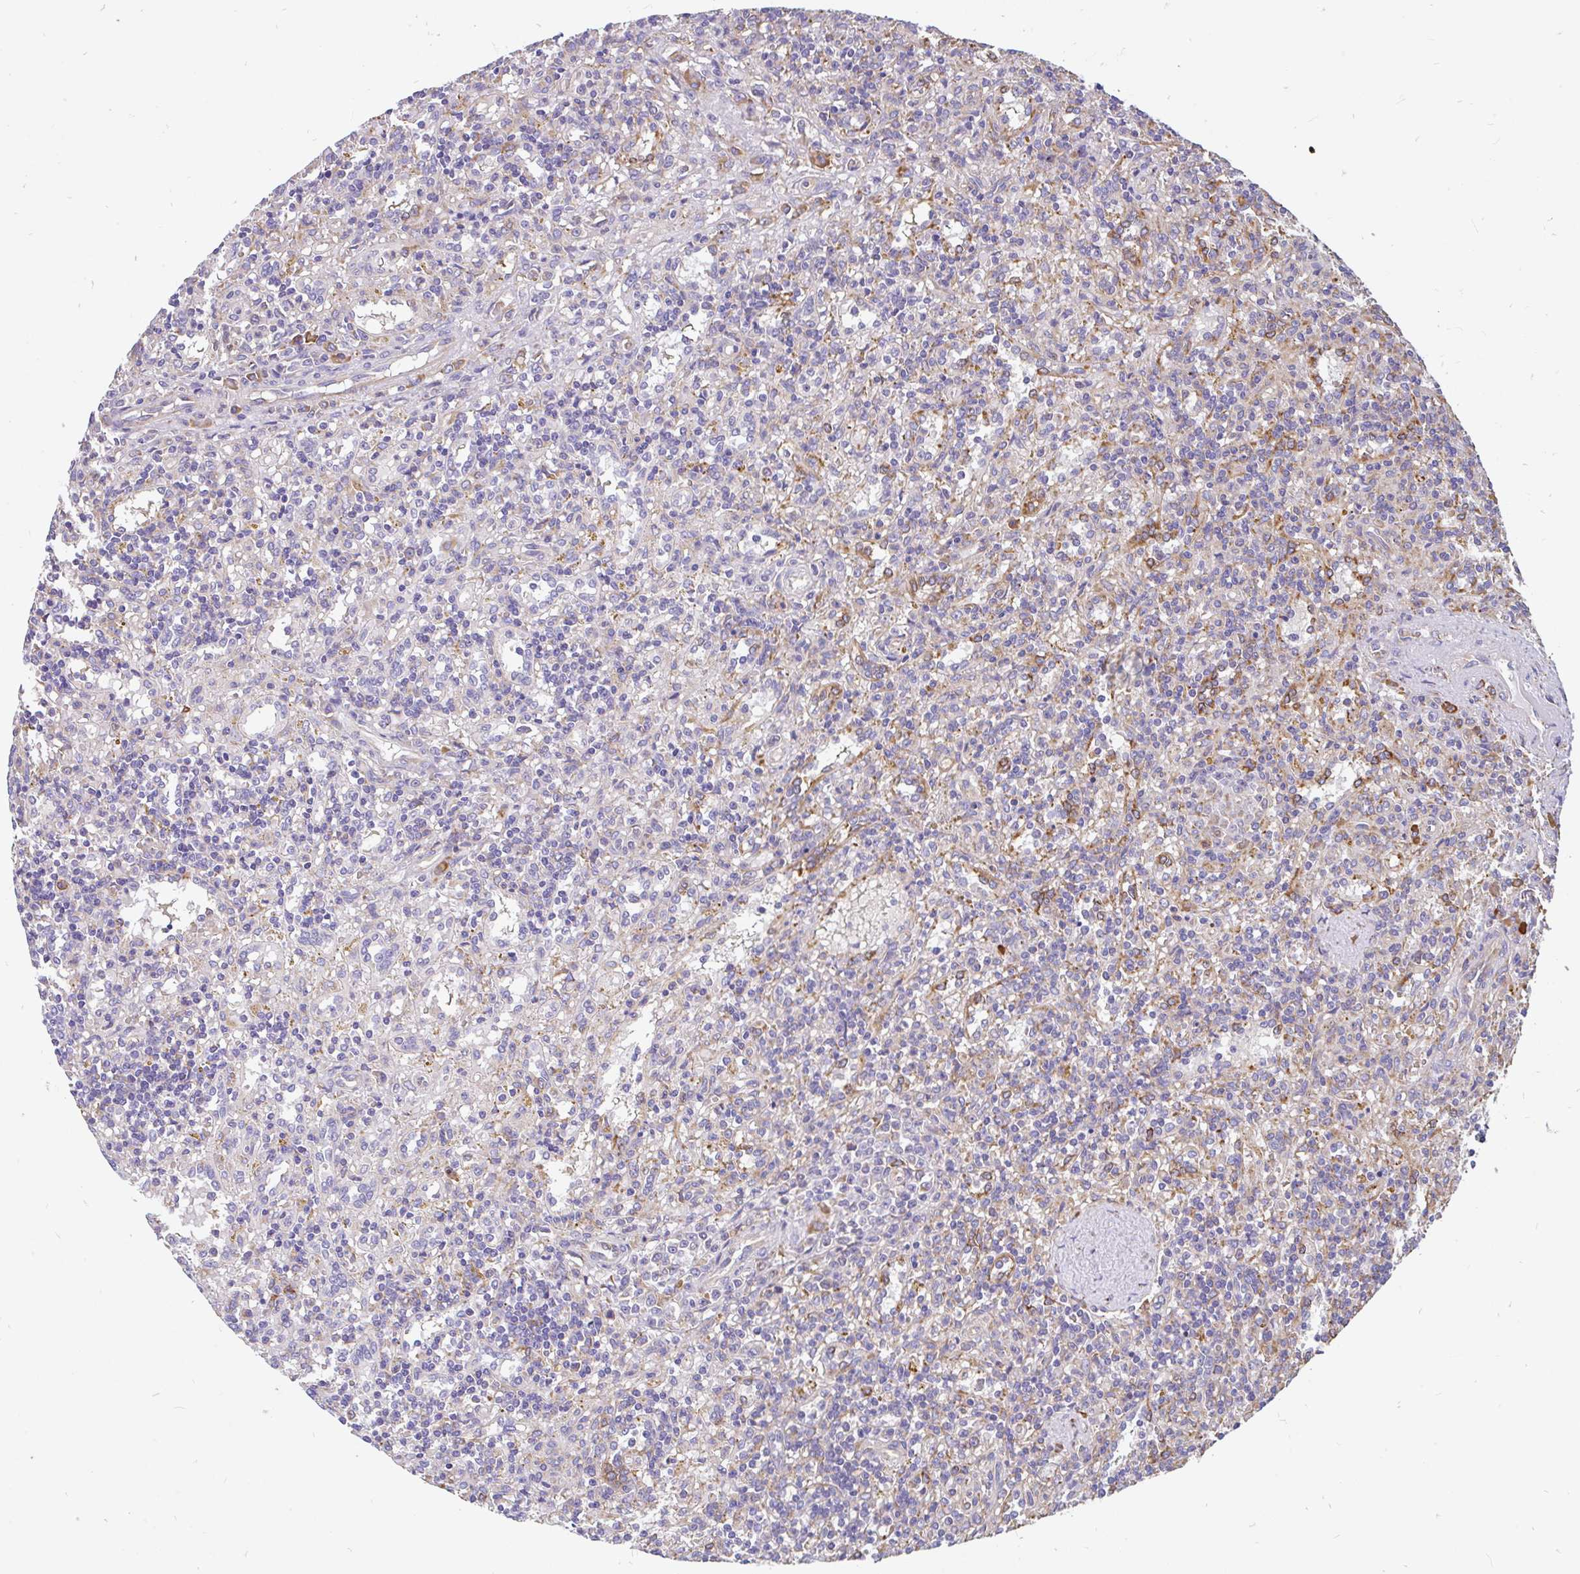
{"staining": {"intensity": "negative", "quantity": "none", "location": "none"}, "tissue": "lymphoma", "cell_type": "Tumor cells", "image_type": "cancer", "snomed": [{"axis": "morphology", "description": "Malignant lymphoma, non-Hodgkin's type, Low grade"}, {"axis": "topography", "description": "Spleen"}], "caption": "Lymphoma stained for a protein using immunohistochemistry (IHC) displays no positivity tumor cells.", "gene": "EML5", "patient": {"sex": "male", "age": 67}}